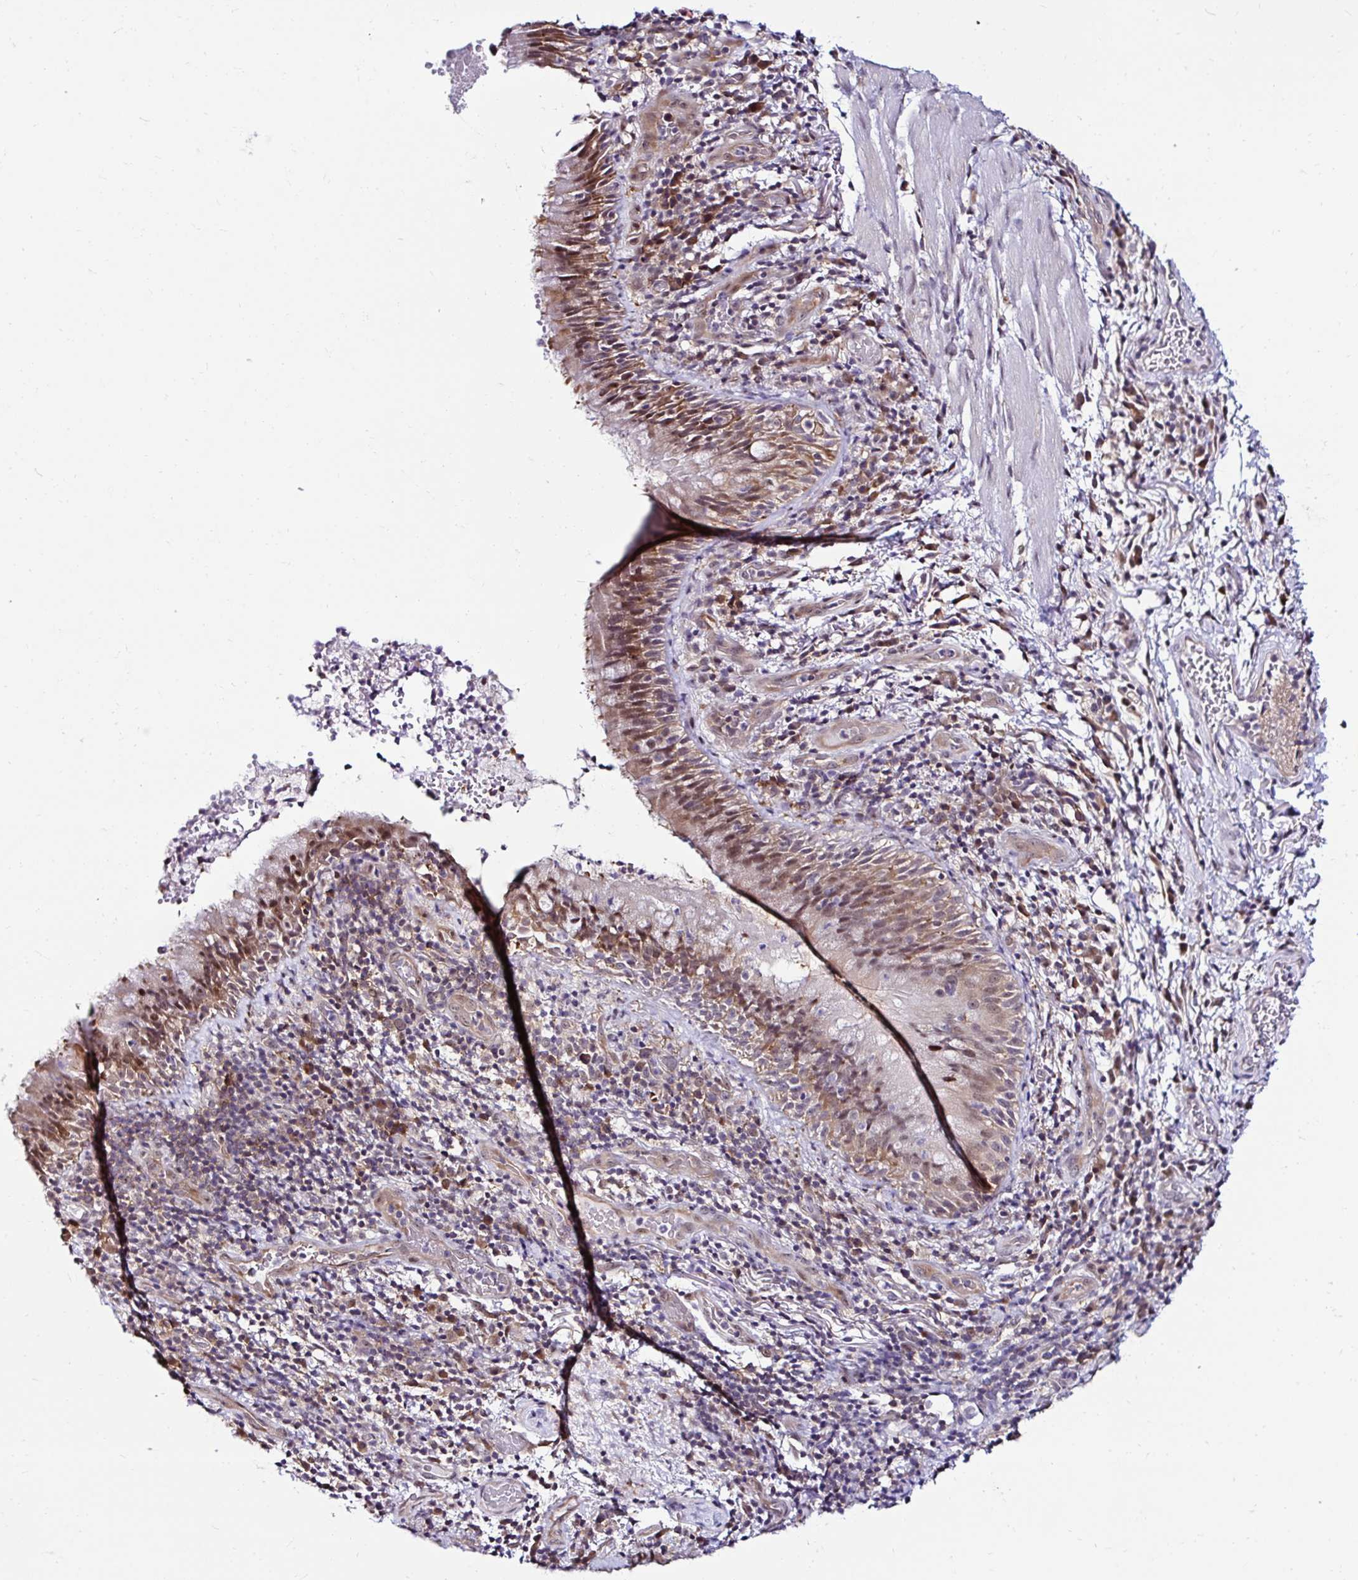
{"staining": {"intensity": "moderate", "quantity": "25%-75%", "location": "cytoplasmic/membranous,nuclear"}, "tissue": "bronchus", "cell_type": "Respiratory epithelial cells", "image_type": "normal", "snomed": [{"axis": "morphology", "description": "Normal tissue, NOS"}, {"axis": "topography", "description": "Lymph node"}, {"axis": "topography", "description": "Bronchus"}], "caption": "IHC histopathology image of normal bronchus: human bronchus stained using IHC reveals medium levels of moderate protein expression localized specifically in the cytoplasmic/membranous,nuclear of respiratory epithelial cells, appearing as a cytoplasmic/membranous,nuclear brown color.", "gene": "PSMD3", "patient": {"sex": "male", "age": 56}}